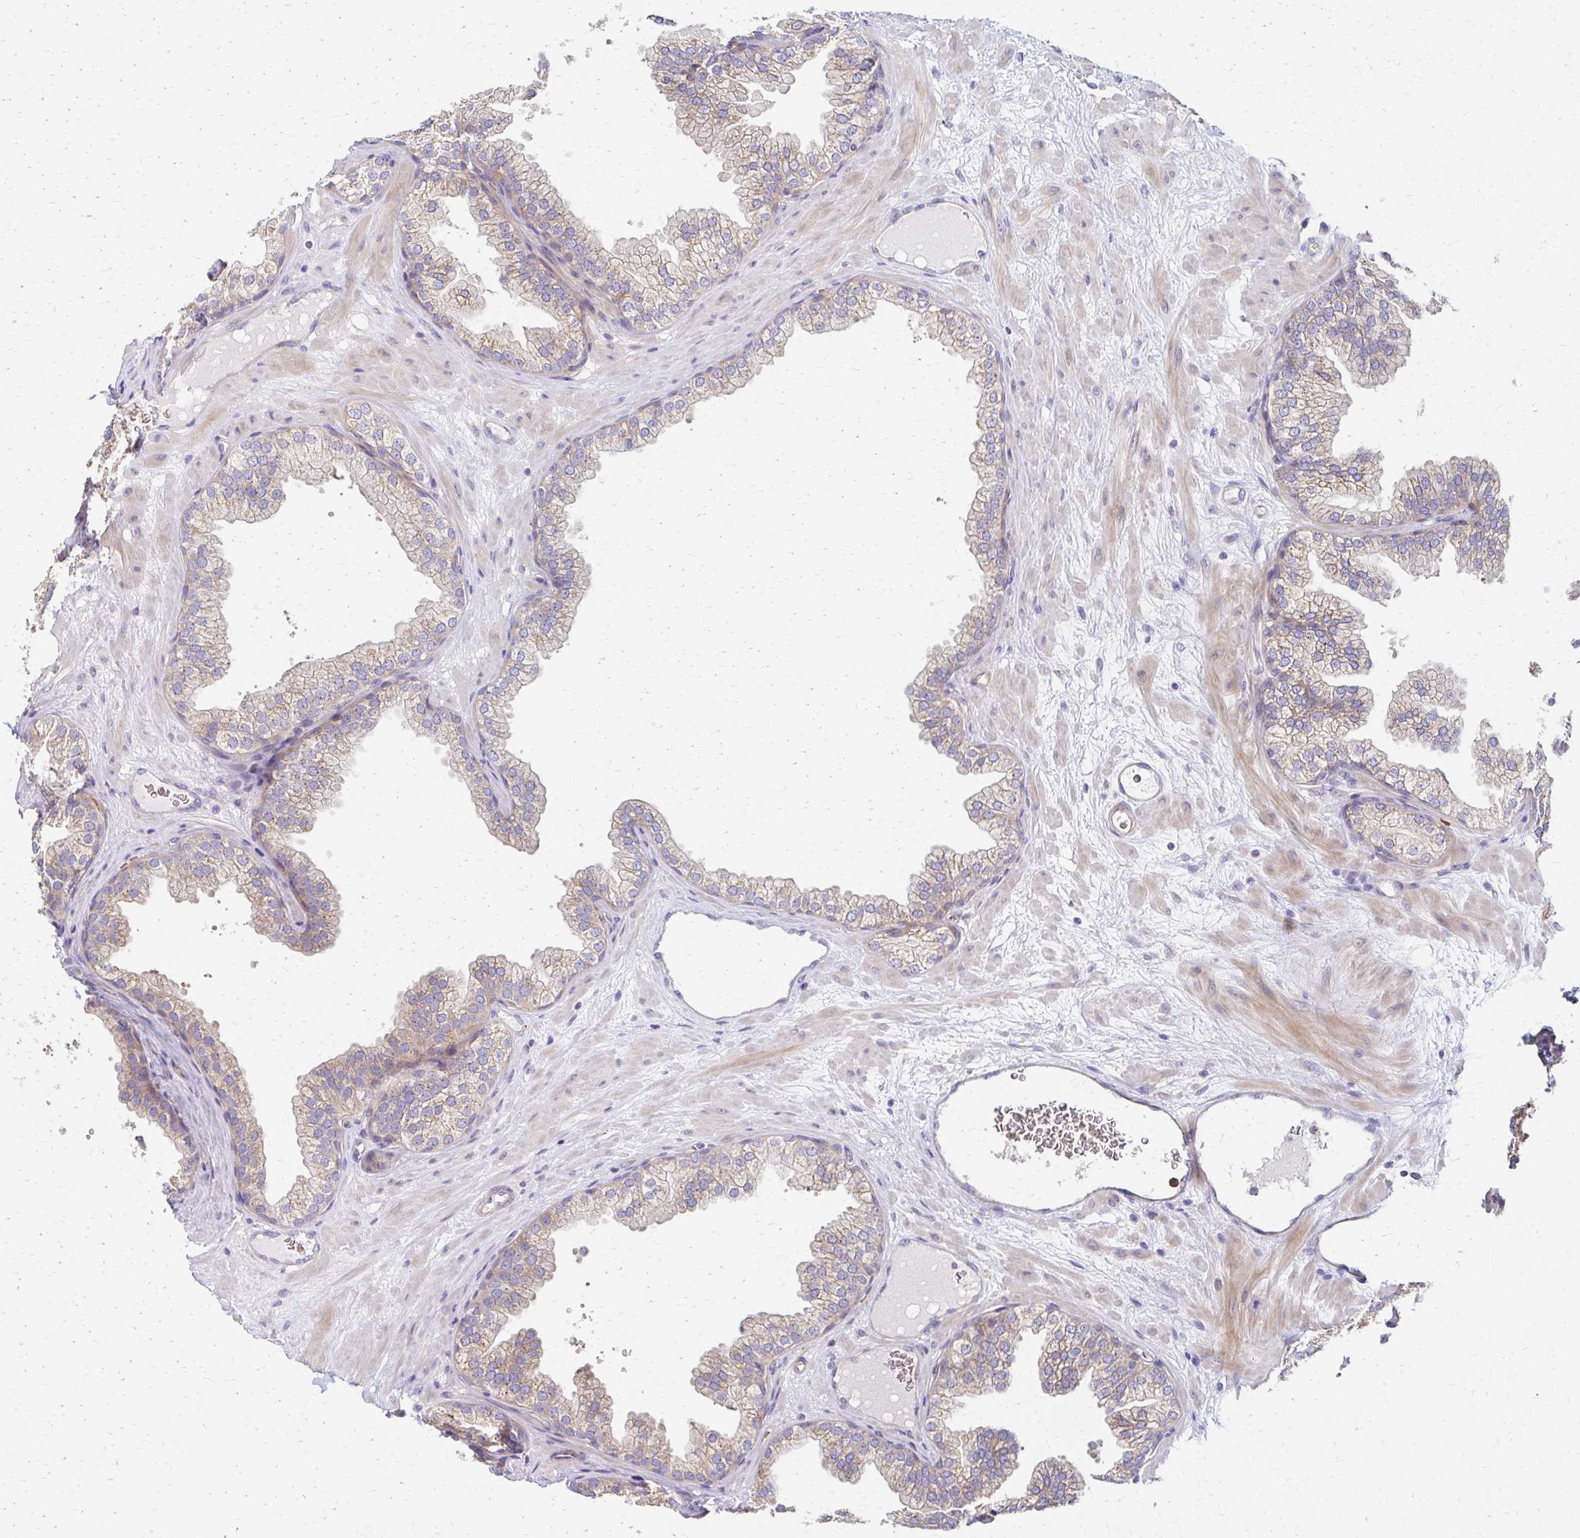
{"staining": {"intensity": "weak", "quantity": "25%-75%", "location": "cytoplasmic/membranous"}, "tissue": "prostate", "cell_type": "Glandular cells", "image_type": "normal", "snomed": [{"axis": "morphology", "description": "Normal tissue, NOS"}, {"axis": "topography", "description": "Prostate"}], "caption": "Glandular cells reveal low levels of weak cytoplasmic/membranous staining in approximately 25%-75% of cells in normal prostate.", "gene": "SKA2", "patient": {"sex": "male", "age": 37}}